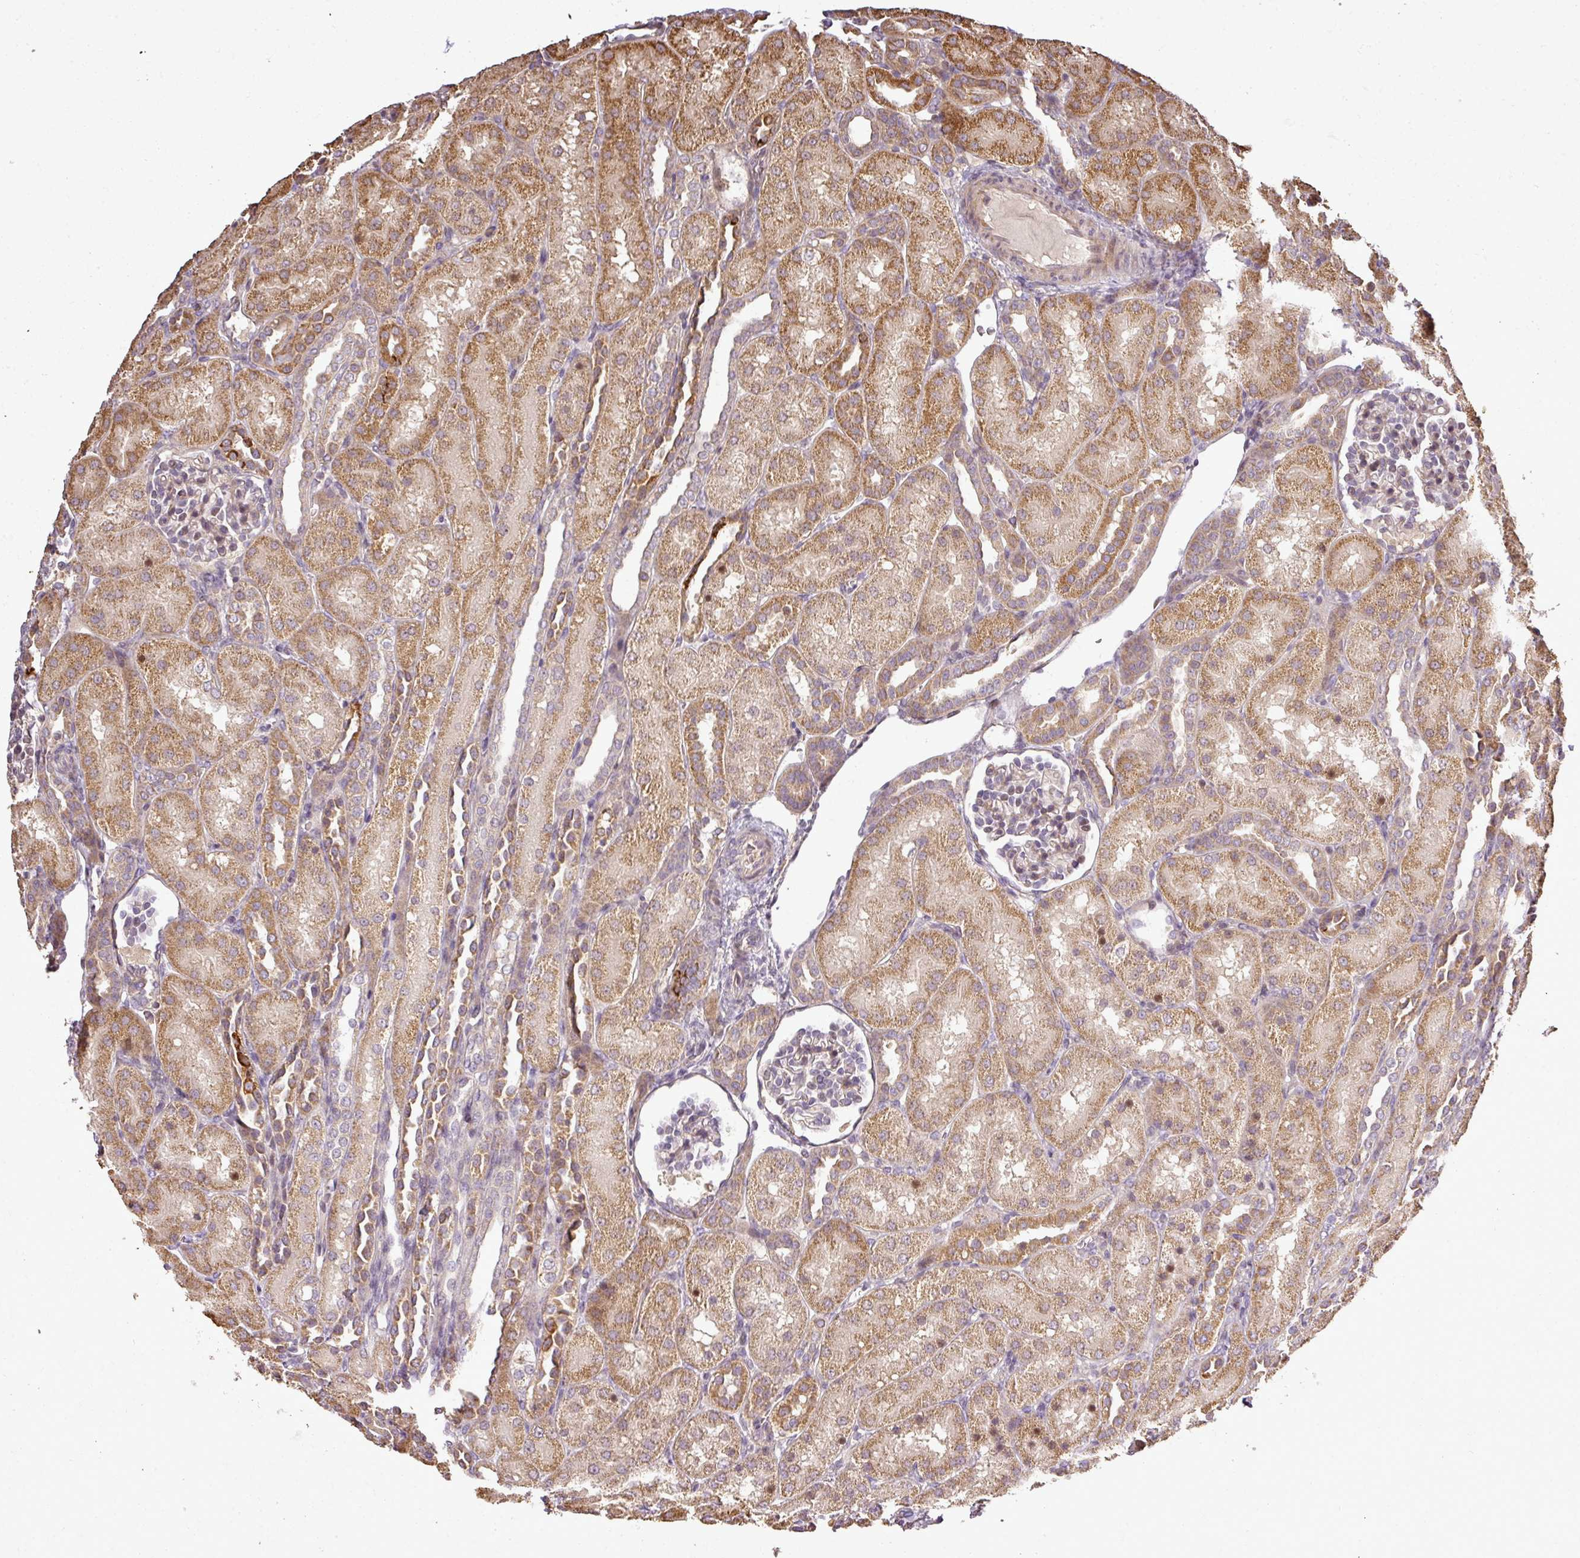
{"staining": {"intensity": "moderate", "quantity": "<25%", "location": "nuclear"}, "tissue": "kidney", "cell_type": "Cells in glomeruli", "image_type": "normal", "snomed": [{"axis": "morphology", "description": "Normal tissue, NOS"}, {"axis": "topography", "description": "Kidney"}], "caption": "Immunohistochemical staining of benign kidney shows low levels of moderate nuclear staining in about <25% of cells in glomeruli.", "gene": "FAIM", "patient": {"sex": "male", "age": 1}}